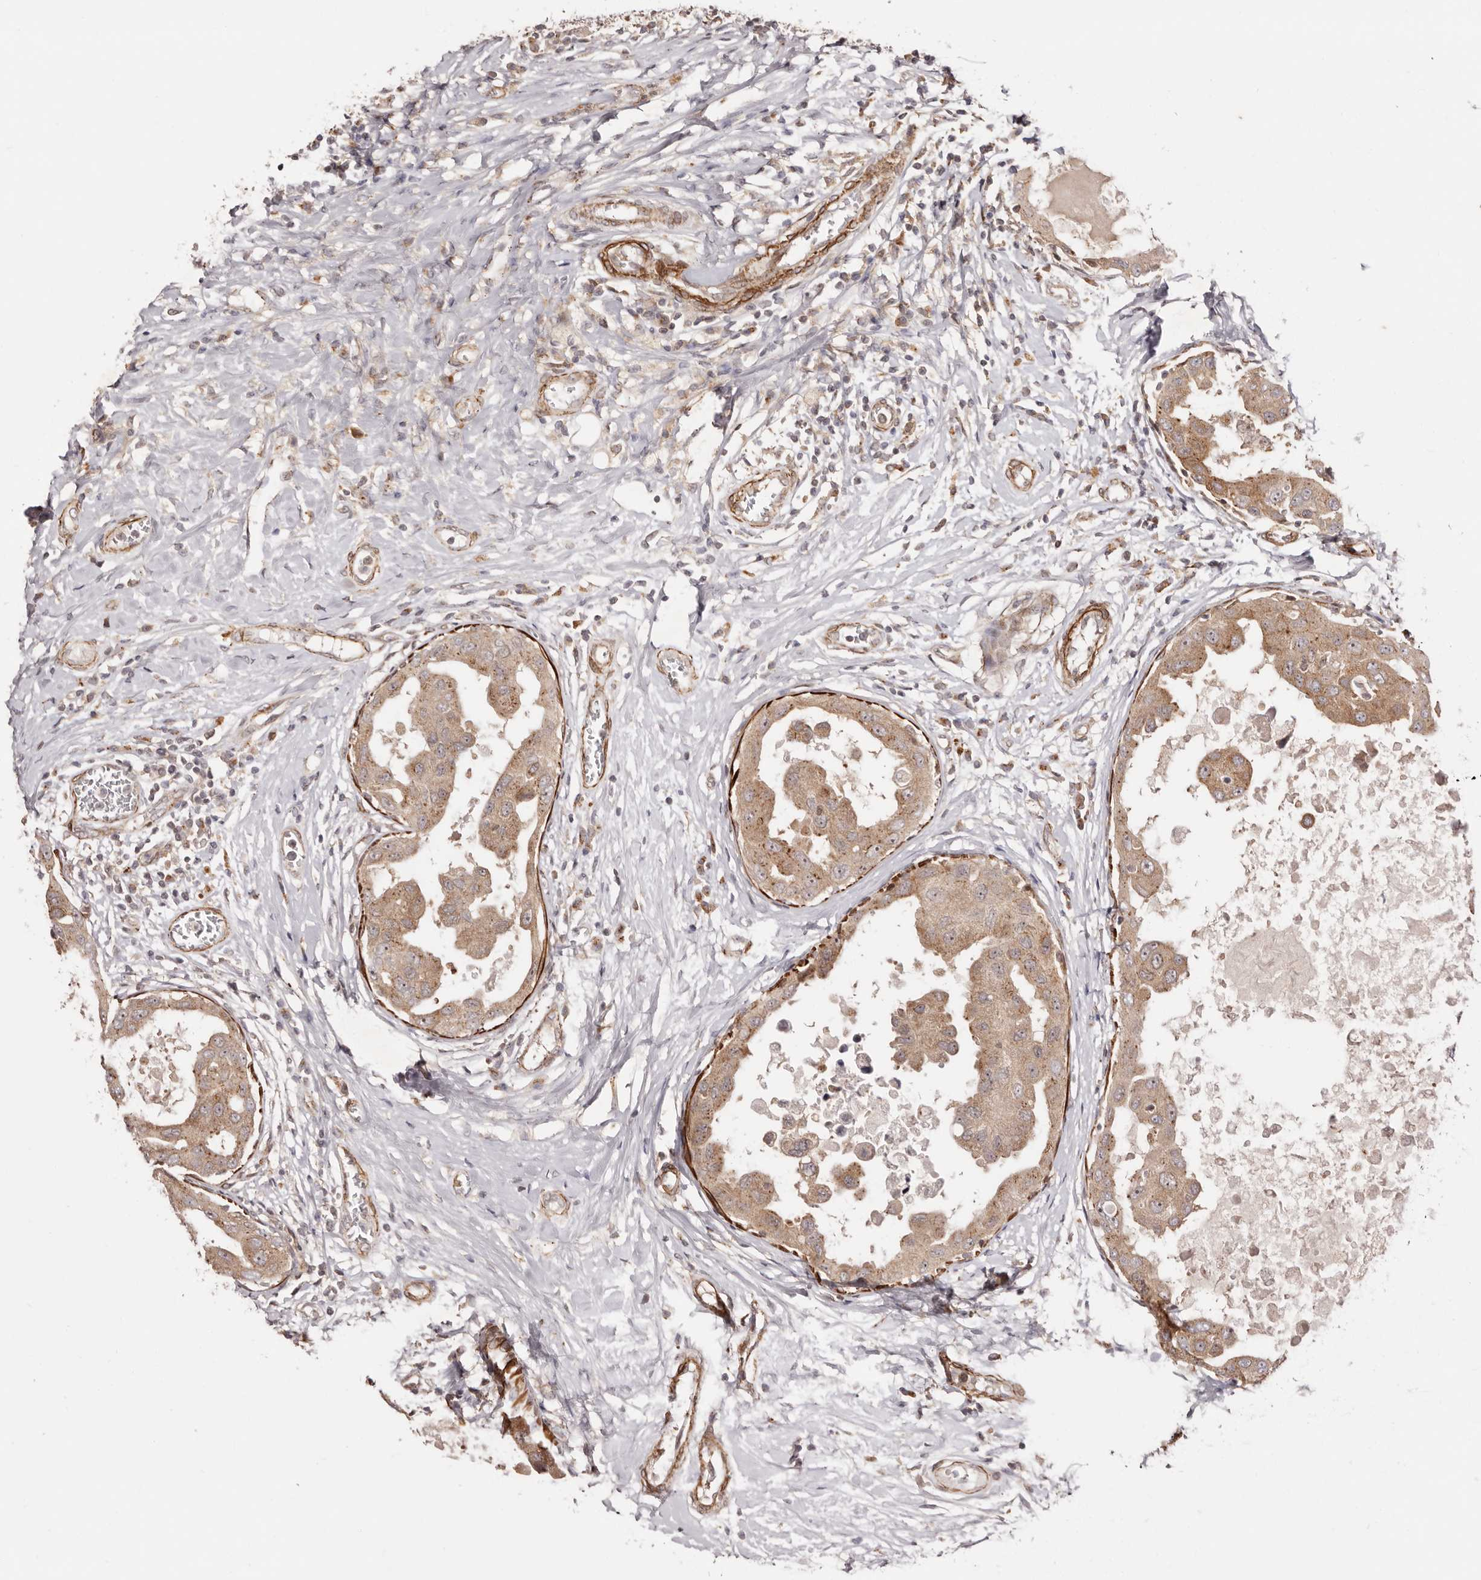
{"staining": {"intensity": "moderate", "quantity": ">75%", "location": "cytoplasmic/membranous"}, "tissue": "breast cancer", "cell_type": "Tumor cells", "image_type": "cancer", "snomed": [{"axis": "morphology", "description": "Duct carcinoma"}, {"axis": "topography", "description": "Breast"}], "caption": "This photomicrograph exhibits immunohistochemistry staining of breast cancer (infiltrating ductal carcinoma), with medium moderate cytoplasmic/membranous staining in approximately >75% of tumor cells.", "gene": "MICAL2", "patient": {"sex": "female", "age": 27}}